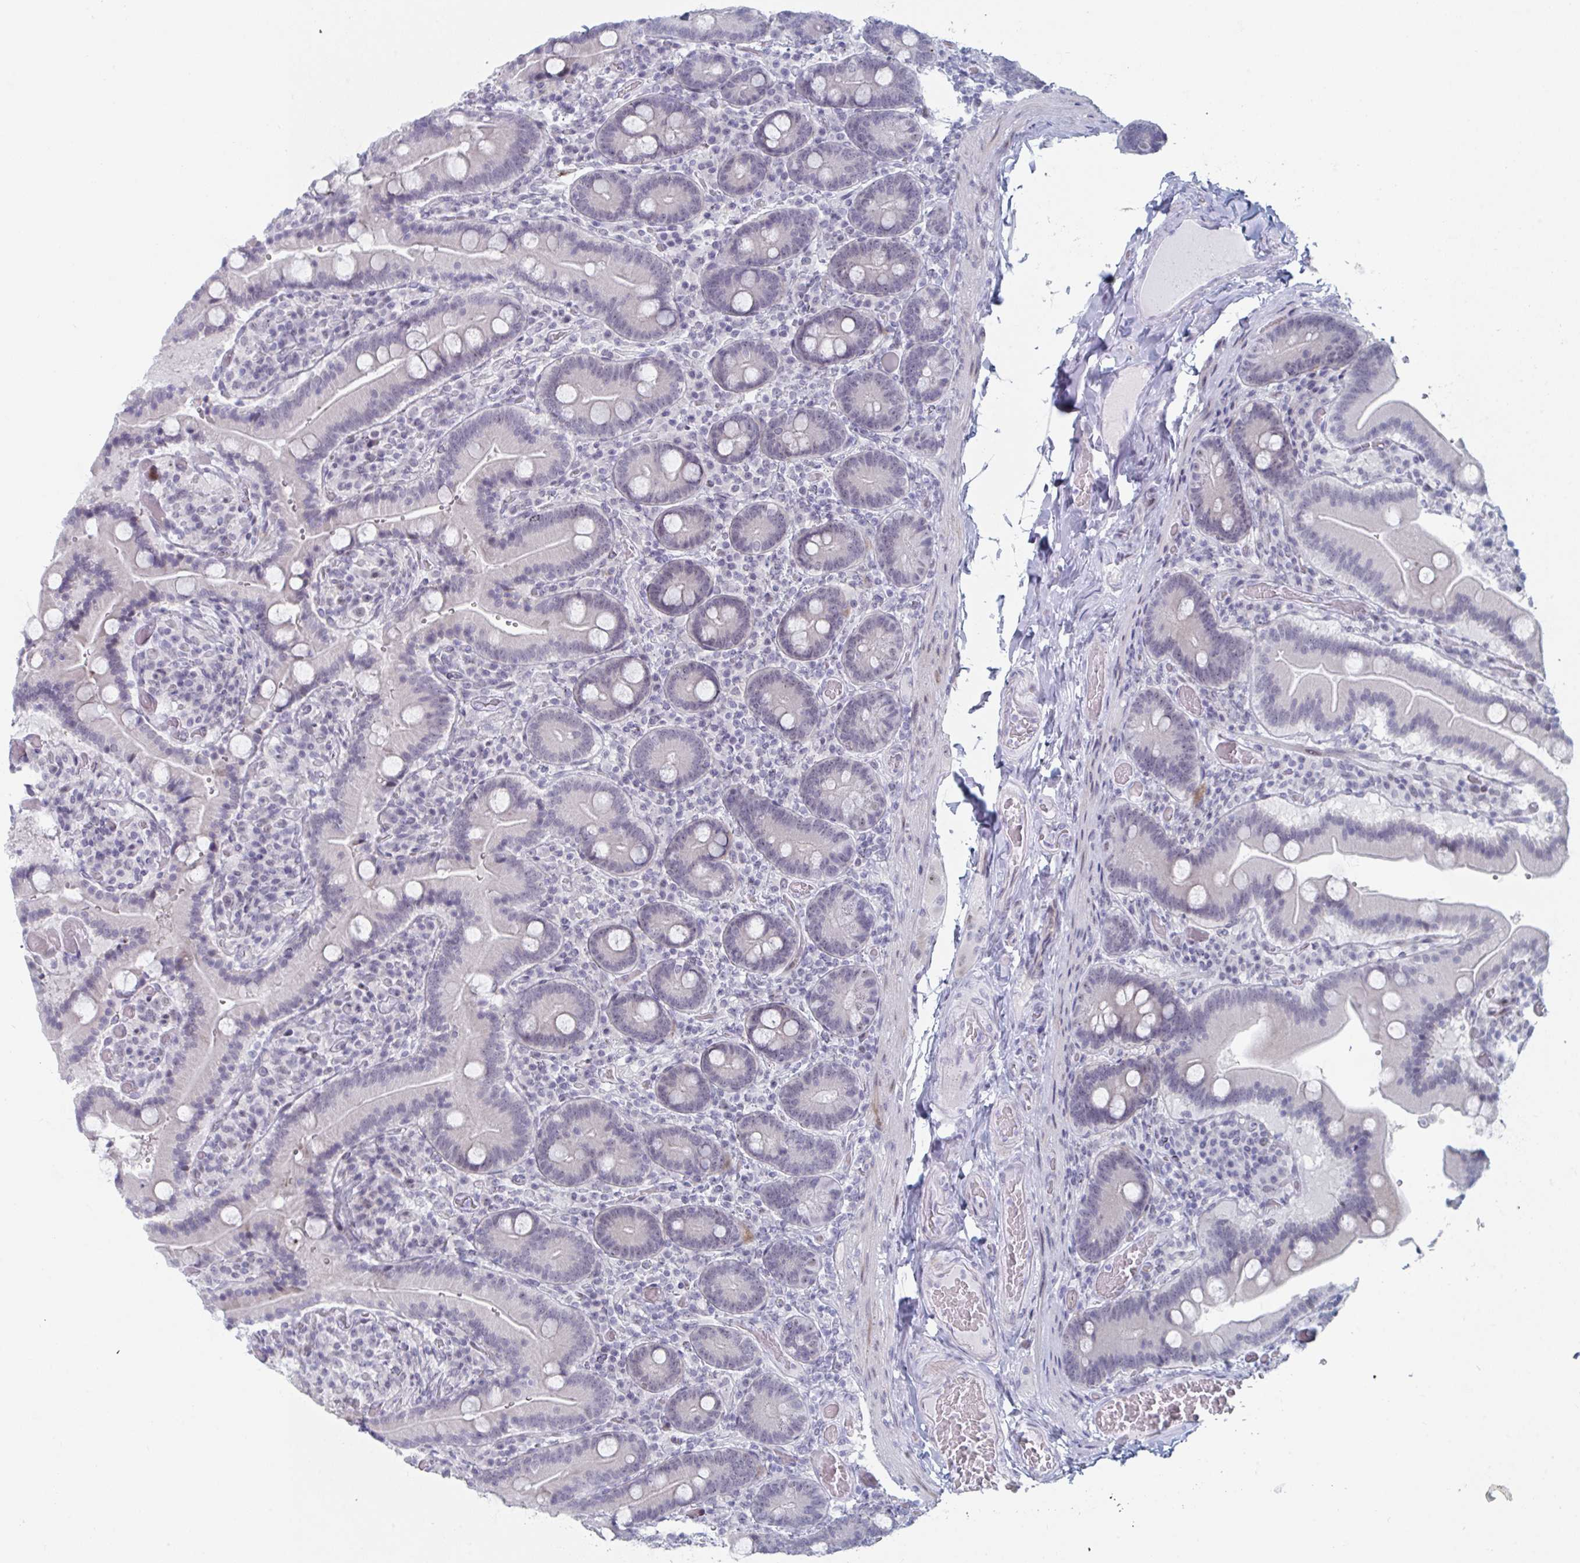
{"staining": {"intensity": "weak", "quantity": "<25%", "location": "nuclear"}, "tissue": "duodenum", "cell_type": "Glandular cells", "image_type": "normal", "snomed": [{"axis": "morphology", "description": "Normal tissue, NOS"}, {"axis": "topography", "description": "Duodenum"}], "caption": "Immunohistochemical staining of normal duodenum demonstrates no significant staining in glandular cells. (IHC, brightfield microscopy, high magnification).", "gene": "NR1H2", "patient": {"sex": "female", "age": 62}}